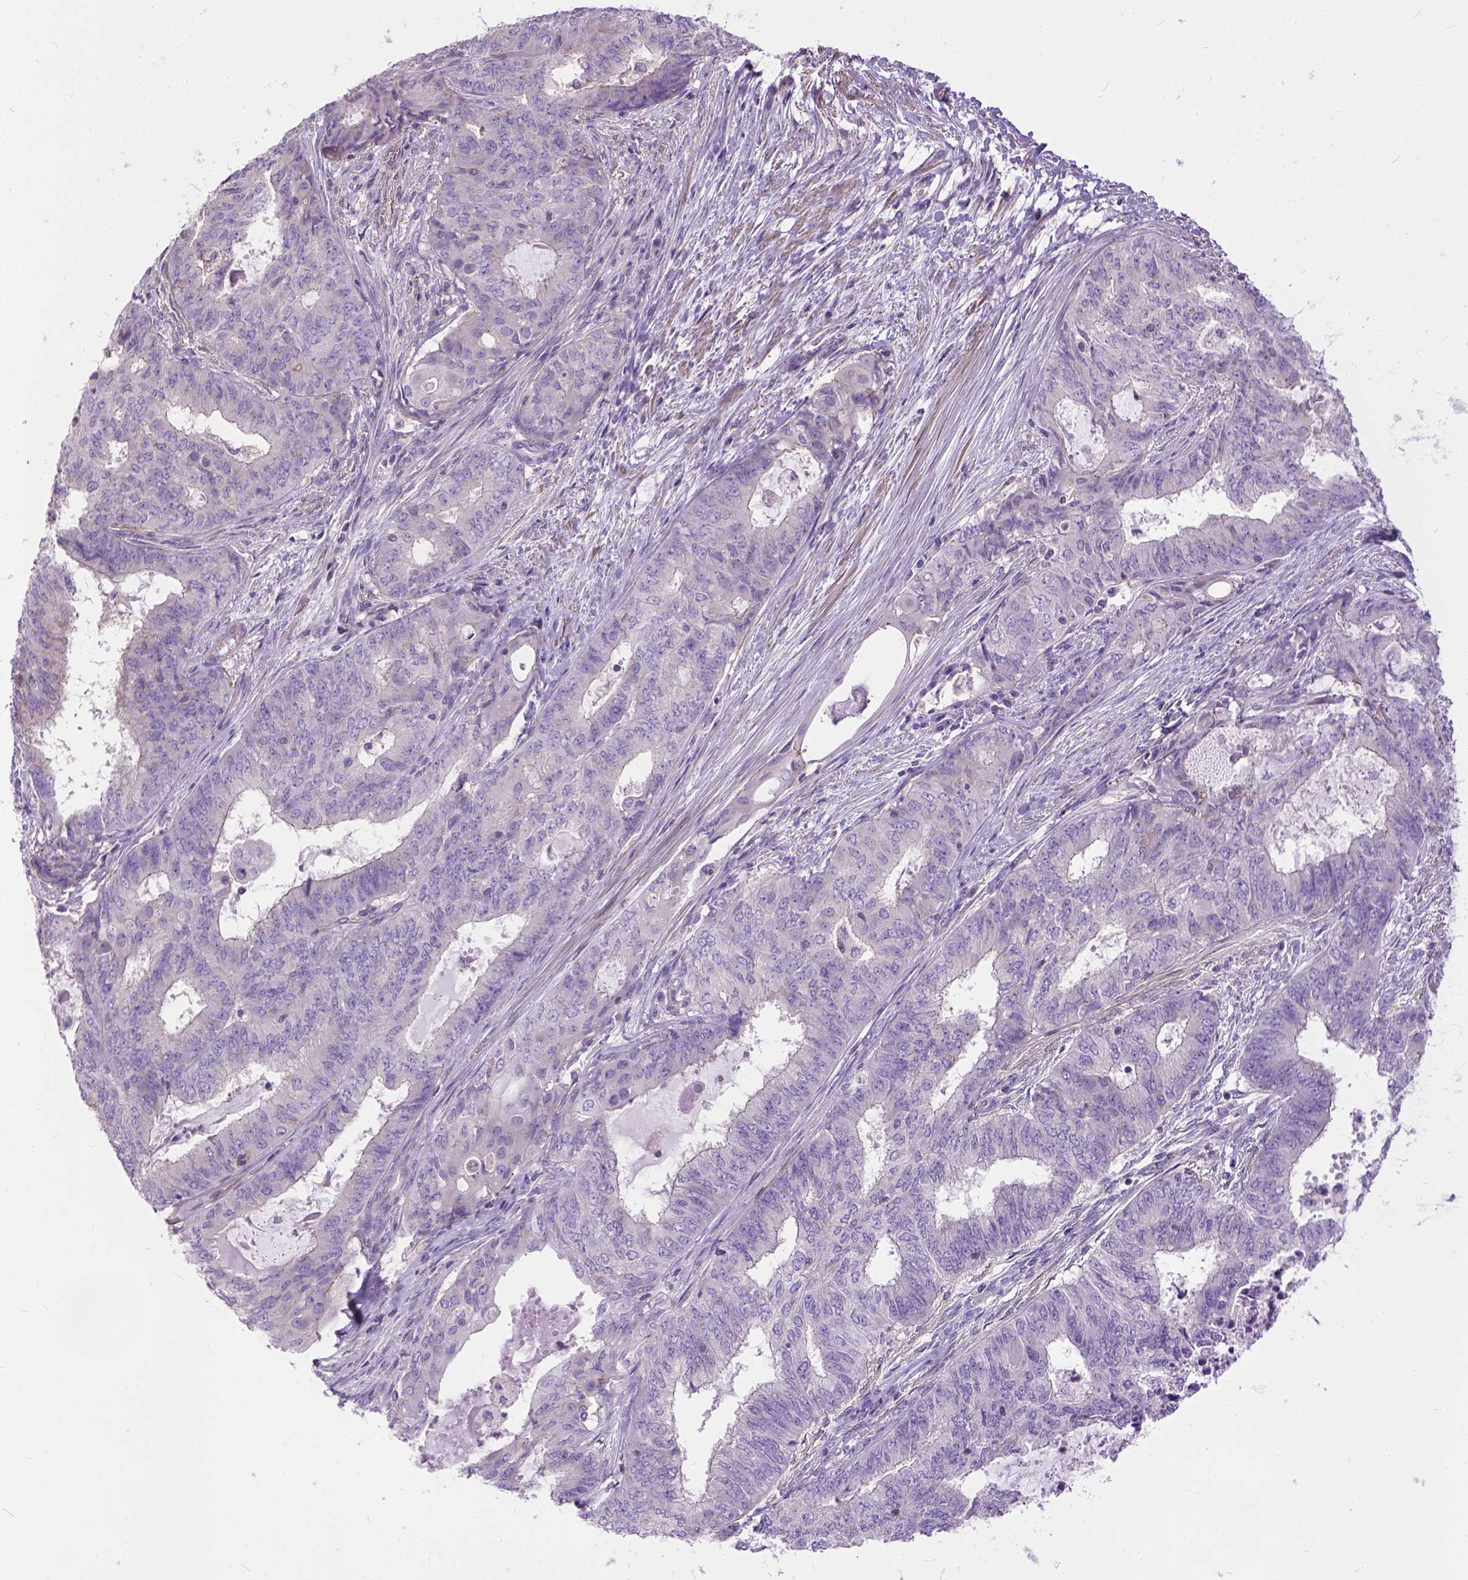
{"staining": {"intensity": "negative", "quantity": "none", "location": "none"}, "tissue": "endometrial cancer", "cell_type": "Tumor cells", "image_type": "cancer", "snomed": [{"axis": "morphology", "description": "Adenocarcinoma, NOS"}, {"axis": "topography", "description": "Endometrium"}], "caption": "Immunohistochemistry histopathology image of endometrial cancer (adenocarcinoma) stained for a protein (brown), which exhibits no positivity in tumor cells. (DAB immunohistochemistry (IHC), high magnification).", "gene": "BANF2", "patient": {"sex": "female", "age": 62}}